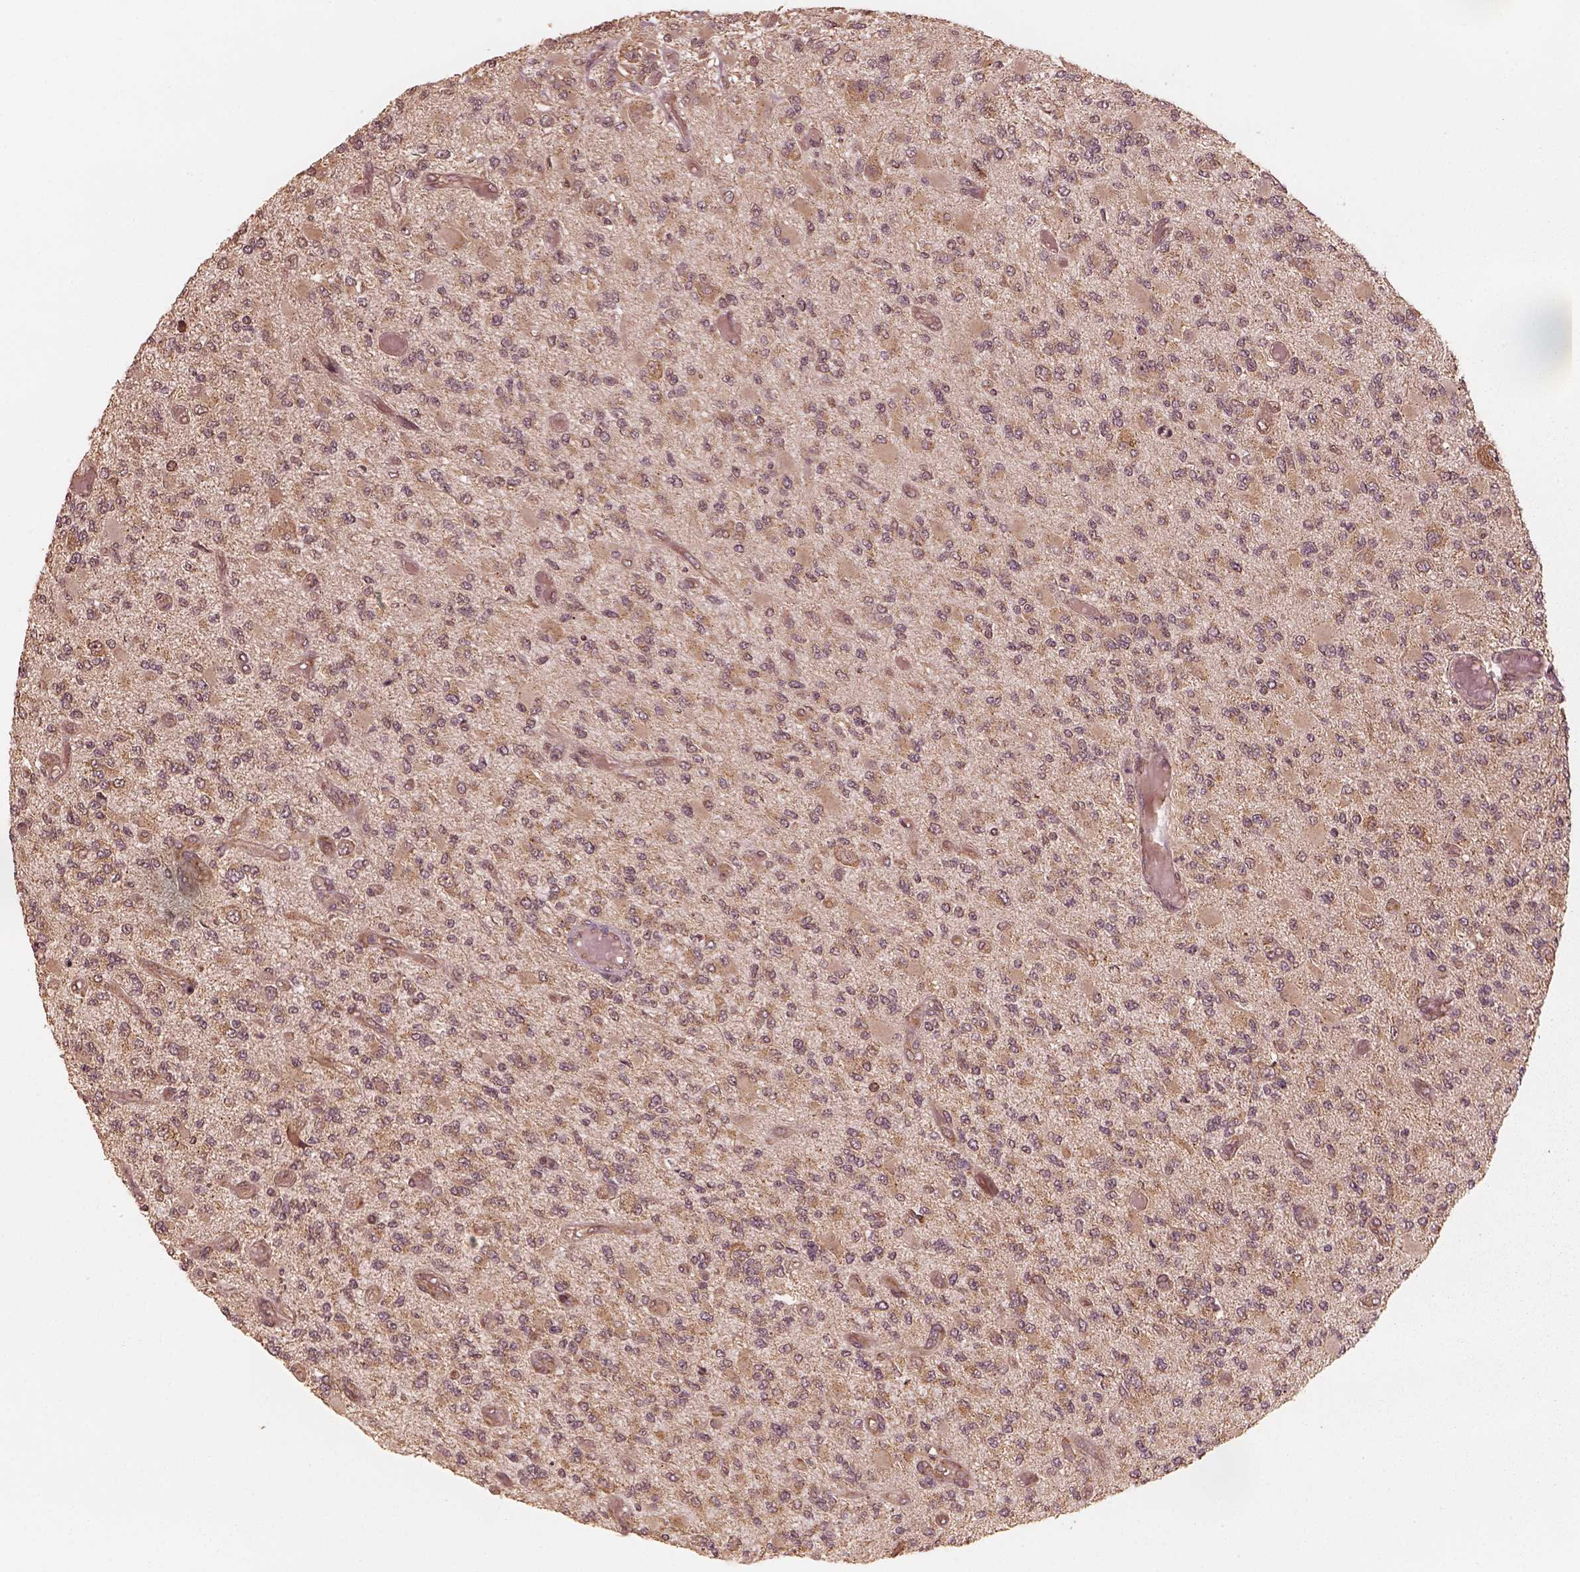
{"staining": {"intensity": "weak", "quantity": ">75%", "location": "cytoplasmic/membranous"}, "tissue": "glioma", "cell_type": "Tumor cells", "image_type": "cancer", "snomed": [{"axis": "morphology", "description": "Glioma, malignant, High grade"}, {"axis": "topography", "description": "Brain"}], "caption": "Weak cytoplasmic/membranous expression for a protein is appreciated in approximately >75% of tumor cells of glioma using IHC.", "gene": "DNAJC25", "patient": {"sex": "female", "age": 63}}